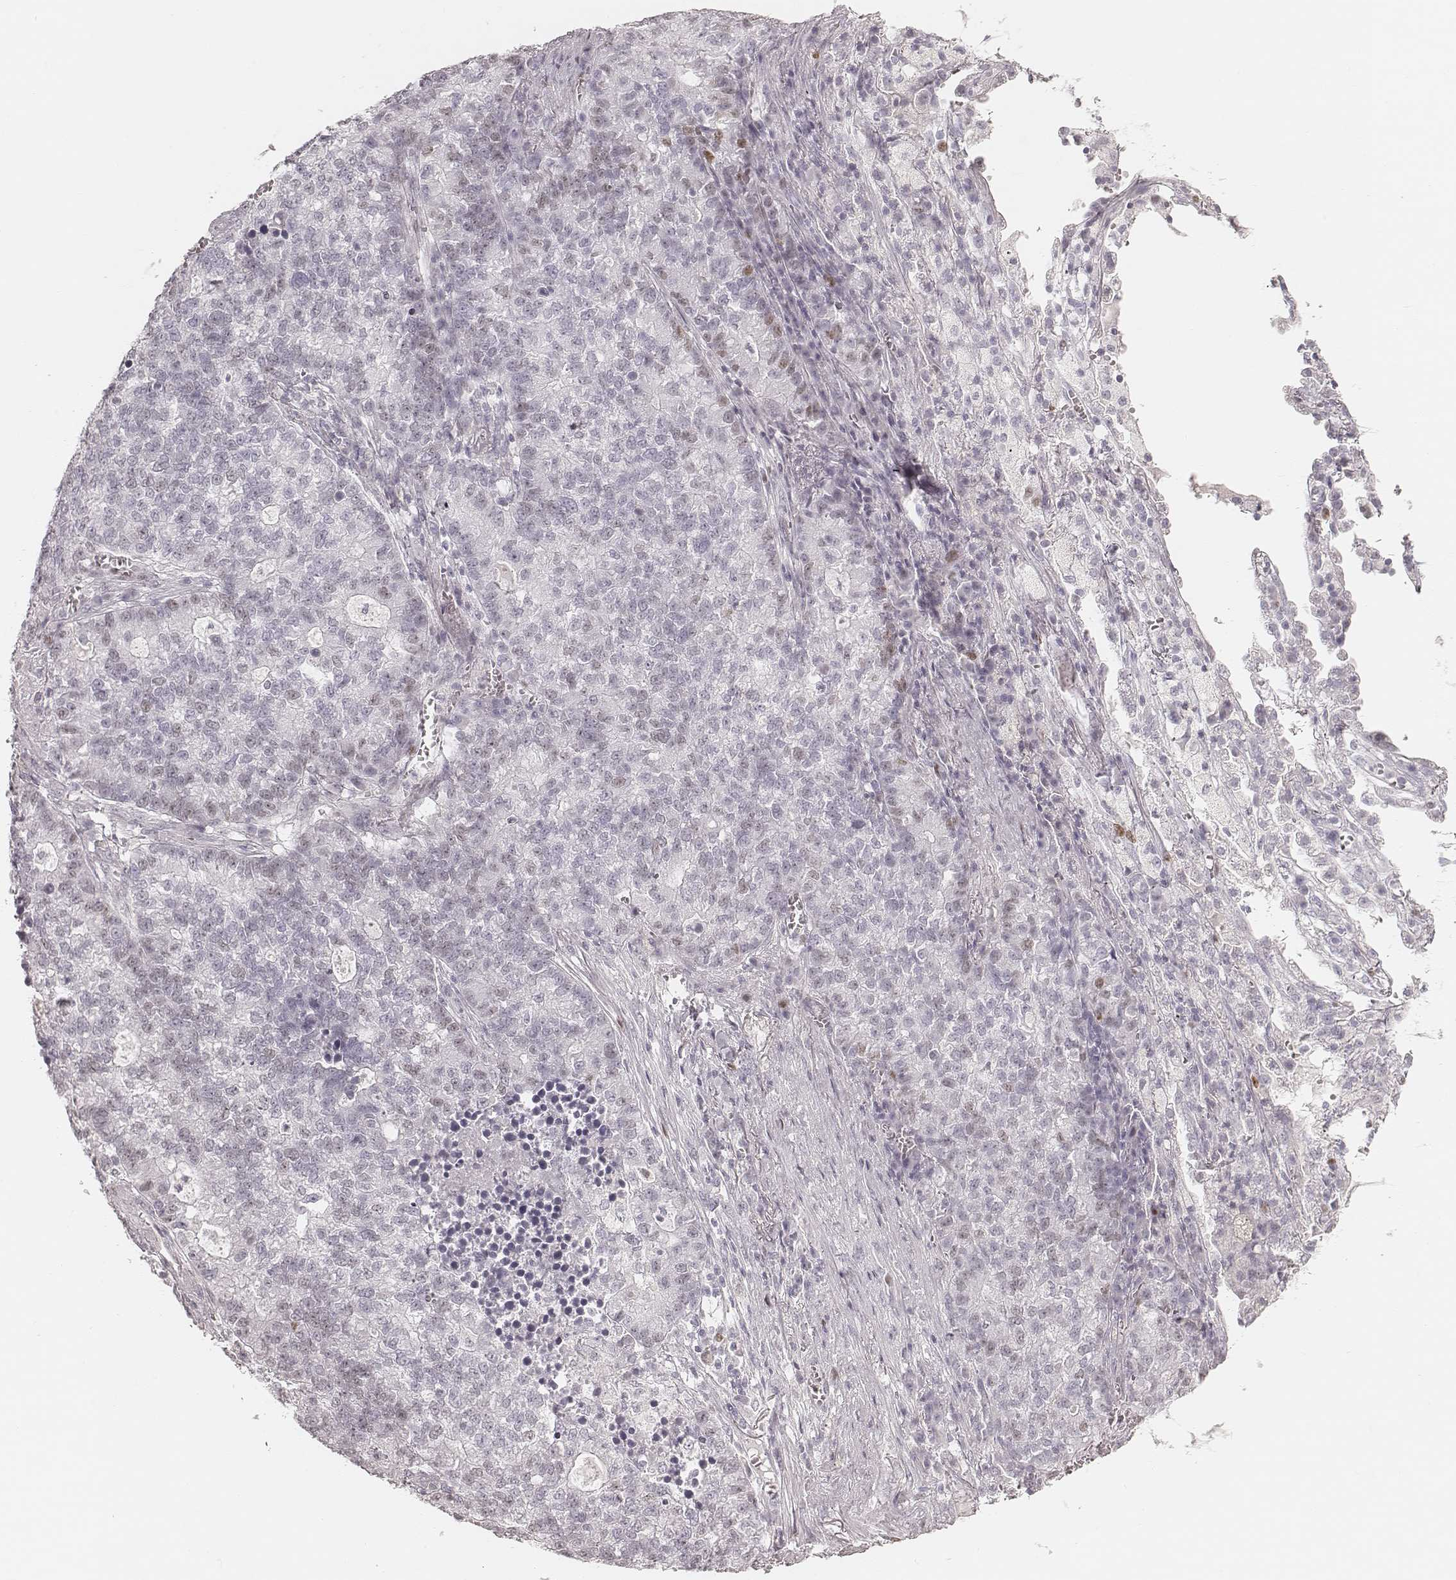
{"staining": {"intensity": "weak", "quantity": "<25%", "location": "nuclear"}, "tissue": "lung cancer", "cell_type": "Tumor cells", "image_type": "cancer", "snomed": [{"axis": "morphology", "description": "Adenocarcinoma, NOS"}, {"axis": "topography", "description": "Lung"}], "caption": "Lung cancer was stained to show a protein in brown. There is no significant staining in tumor cells.", "gene": "TEX37", "patient": {"sex": "male", "age": 57}}